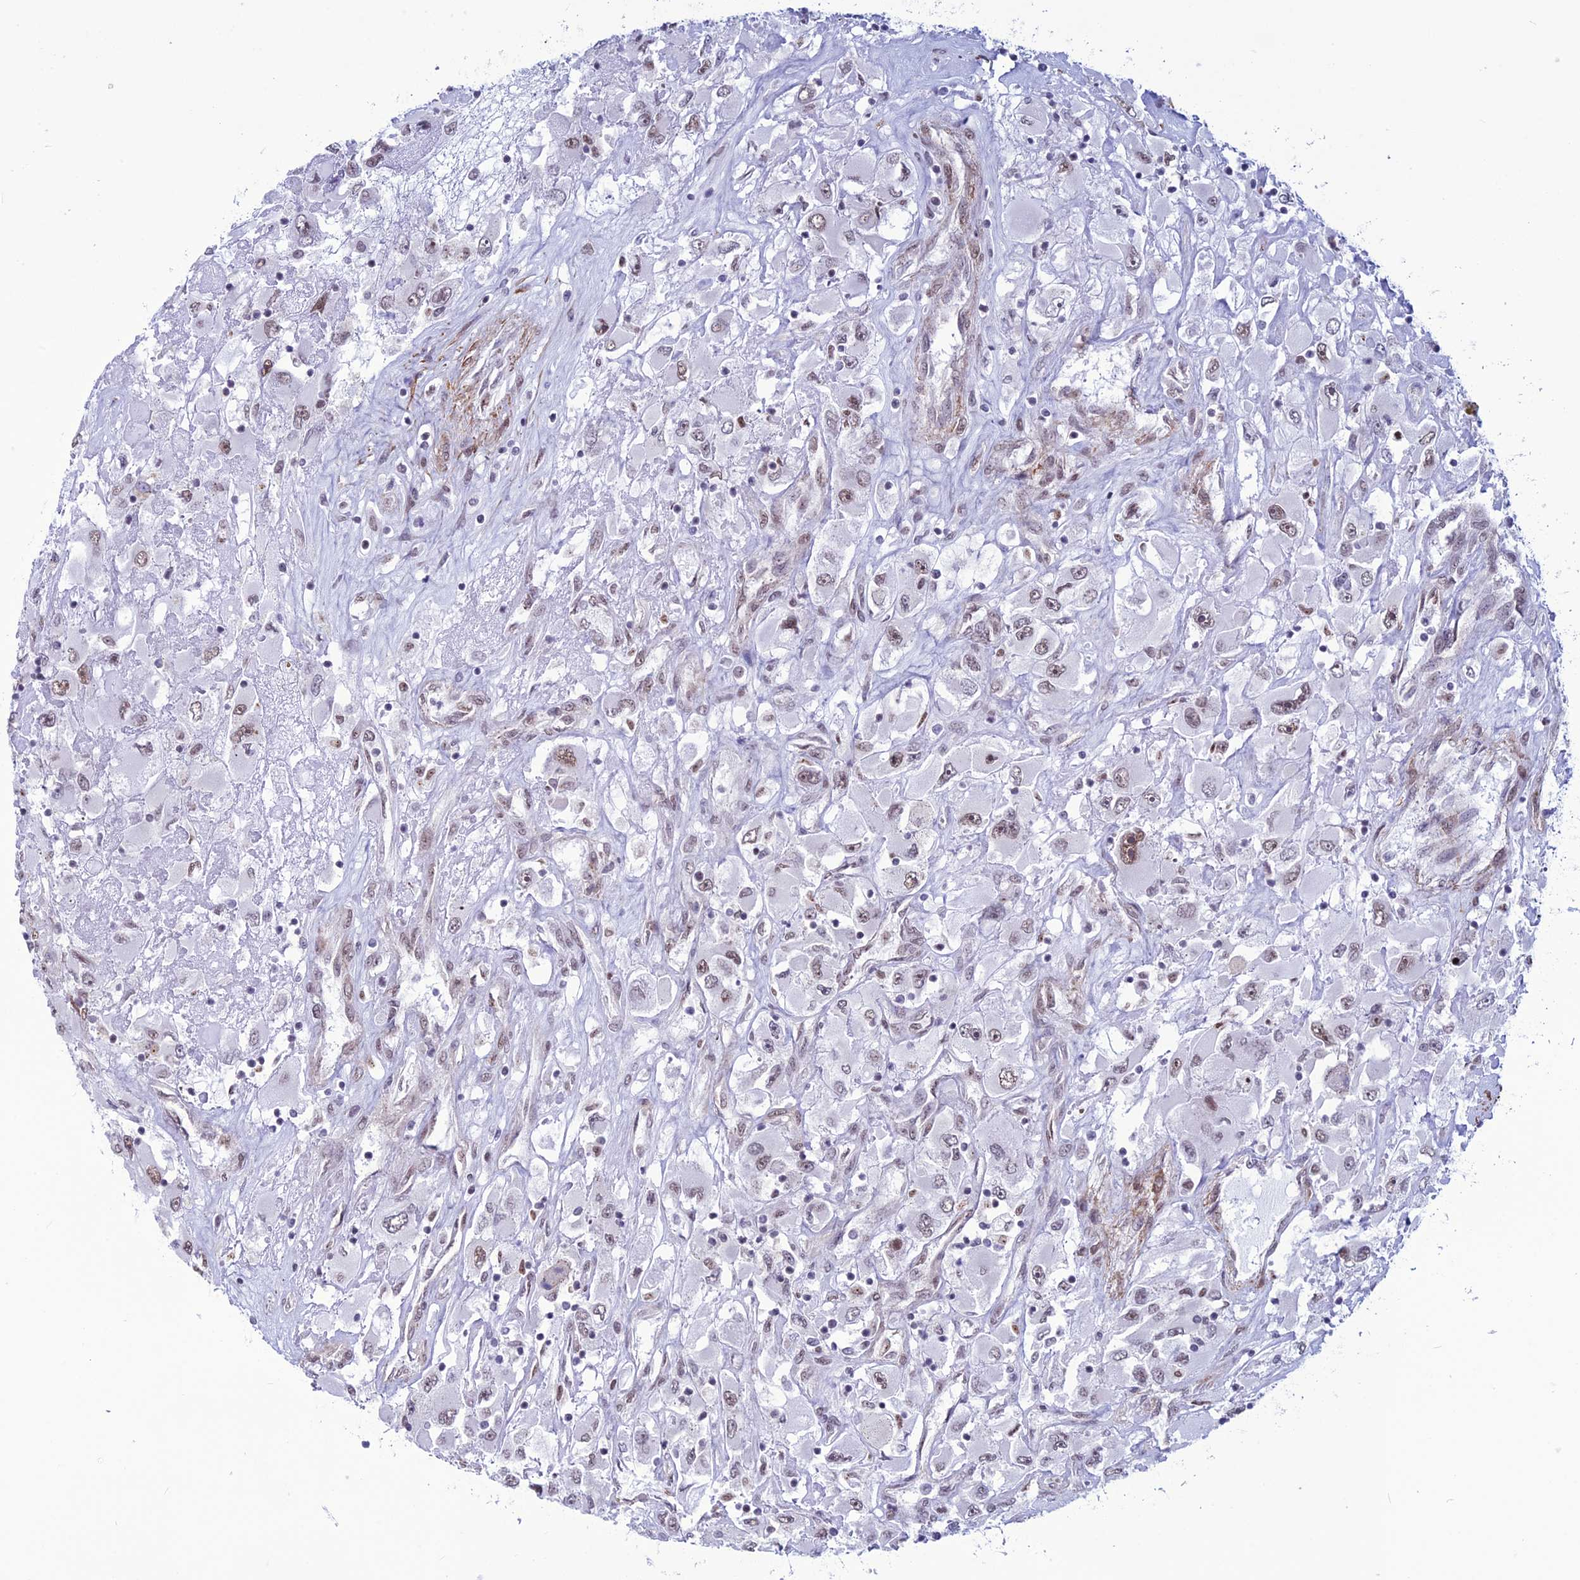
{"staining": {"intensity": "weak", "quantity": ">75%", "location": "nuclear"}, "tissue": "renal cancer", "cell_type": "Tumor cells", "image_type": "cancer", "snomed": [{"axis": "morphology", "description": "Adenocarcinoma, NOS"}, {"axis": "topography", "description": "Kidney"}], "caption": "The immunohistochemical stain labels weak nuclear positivity in tumor cells of renal cancer tissue.", "gene": "U2AF1", "patient": {"sex": "female", "age": 52}}